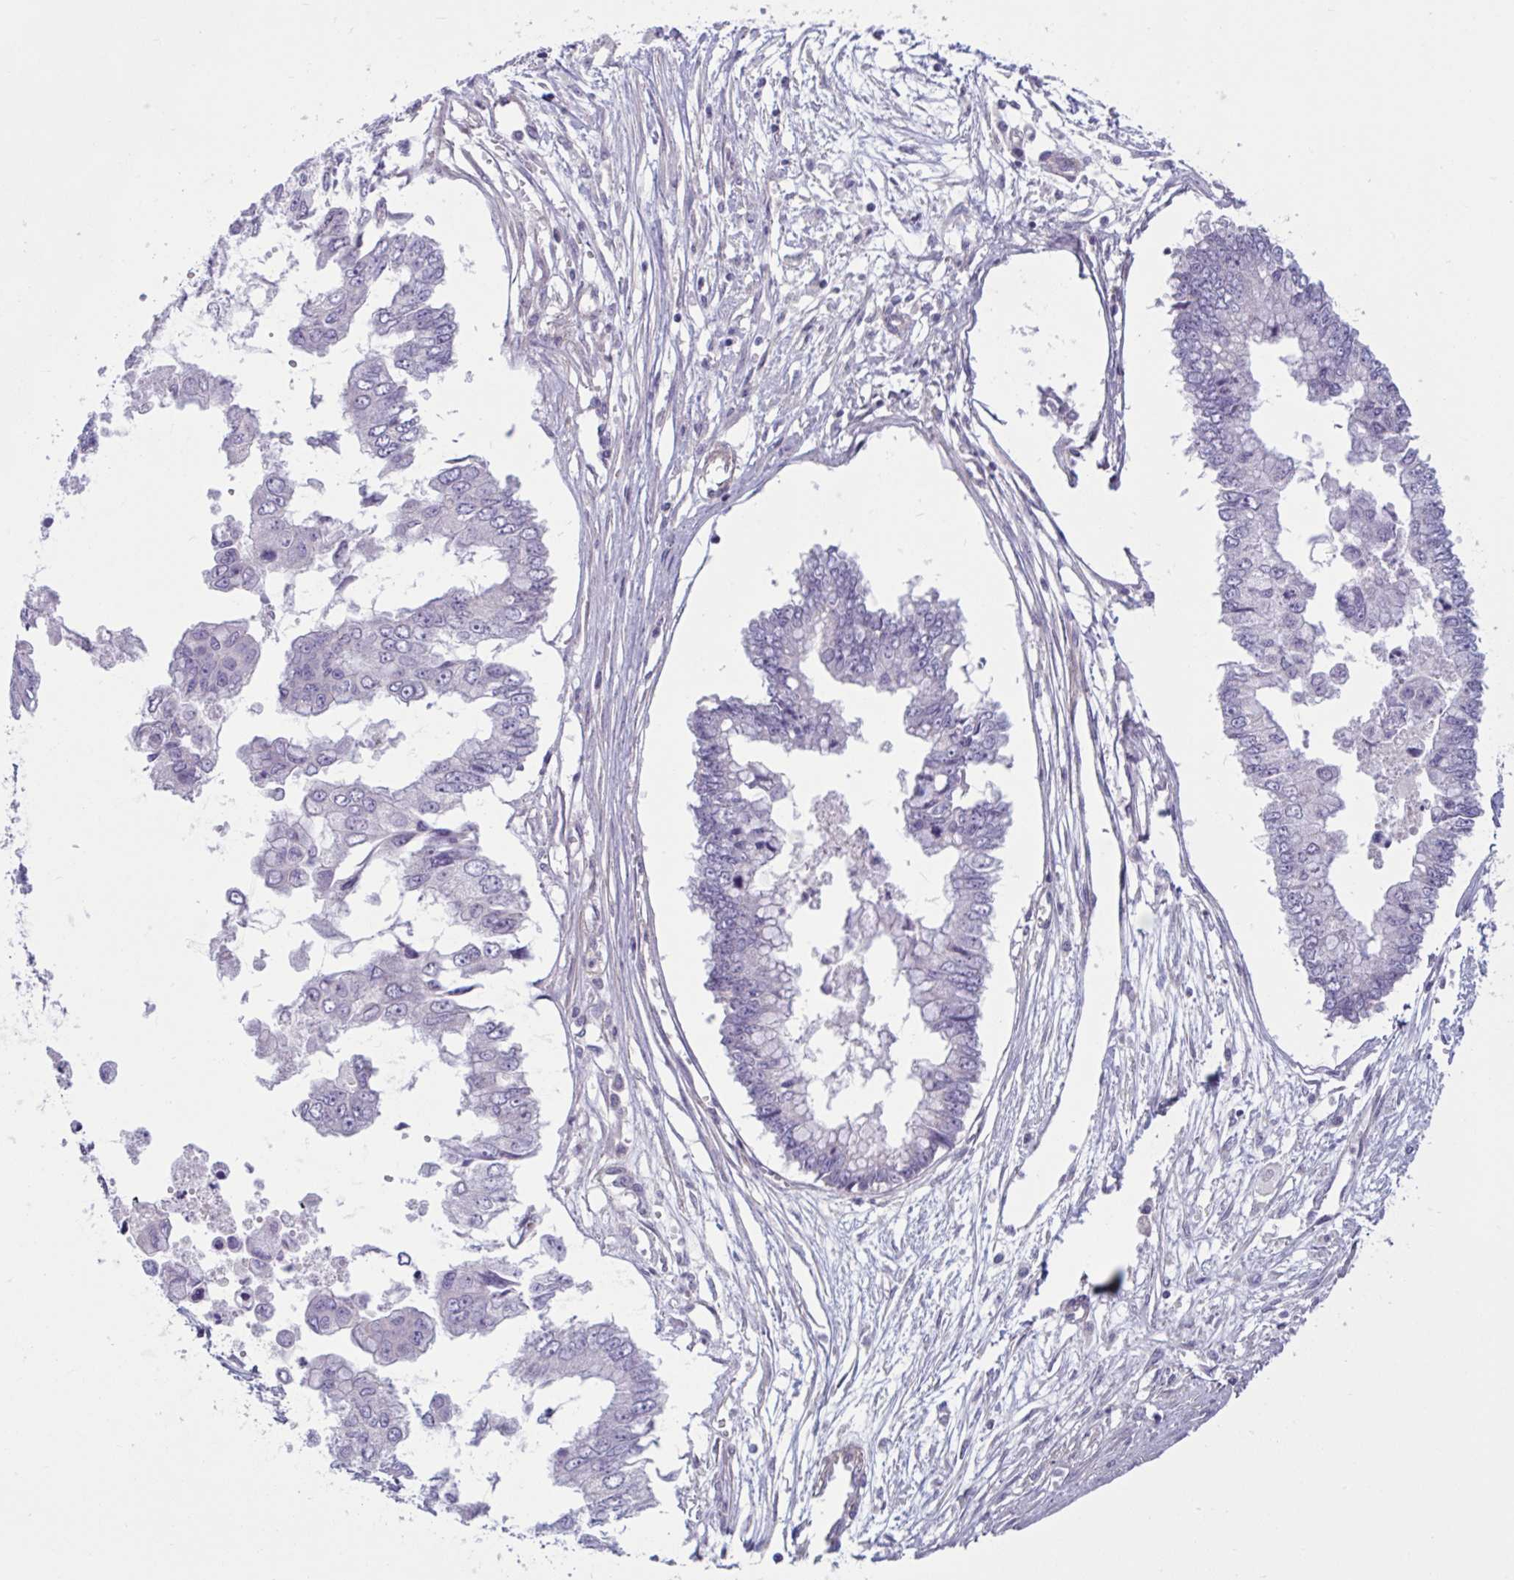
{"staining": {"intensity": "negative", "quantity": "none", "location": "none"}, "tissue": "ovarian cancer", "cell_type": "Tumor cells", "image_type": "cancer", "snomed": [{"axis": "morphology", "description": "Cystadenocarcinoma, mucinous, NOS"}, {"axis": "topography", "description": "Ovary"}], "caption": "High power microscopy photomicrograph of an immunohistochemistry (IHC) photomicrograph of ovarian cancer (mucinous cystadenocarcinoma), revealing no significant positivity in tumor cells.", "gene": "TTC7B", "patient": {"sex": "female", "age": 72}}